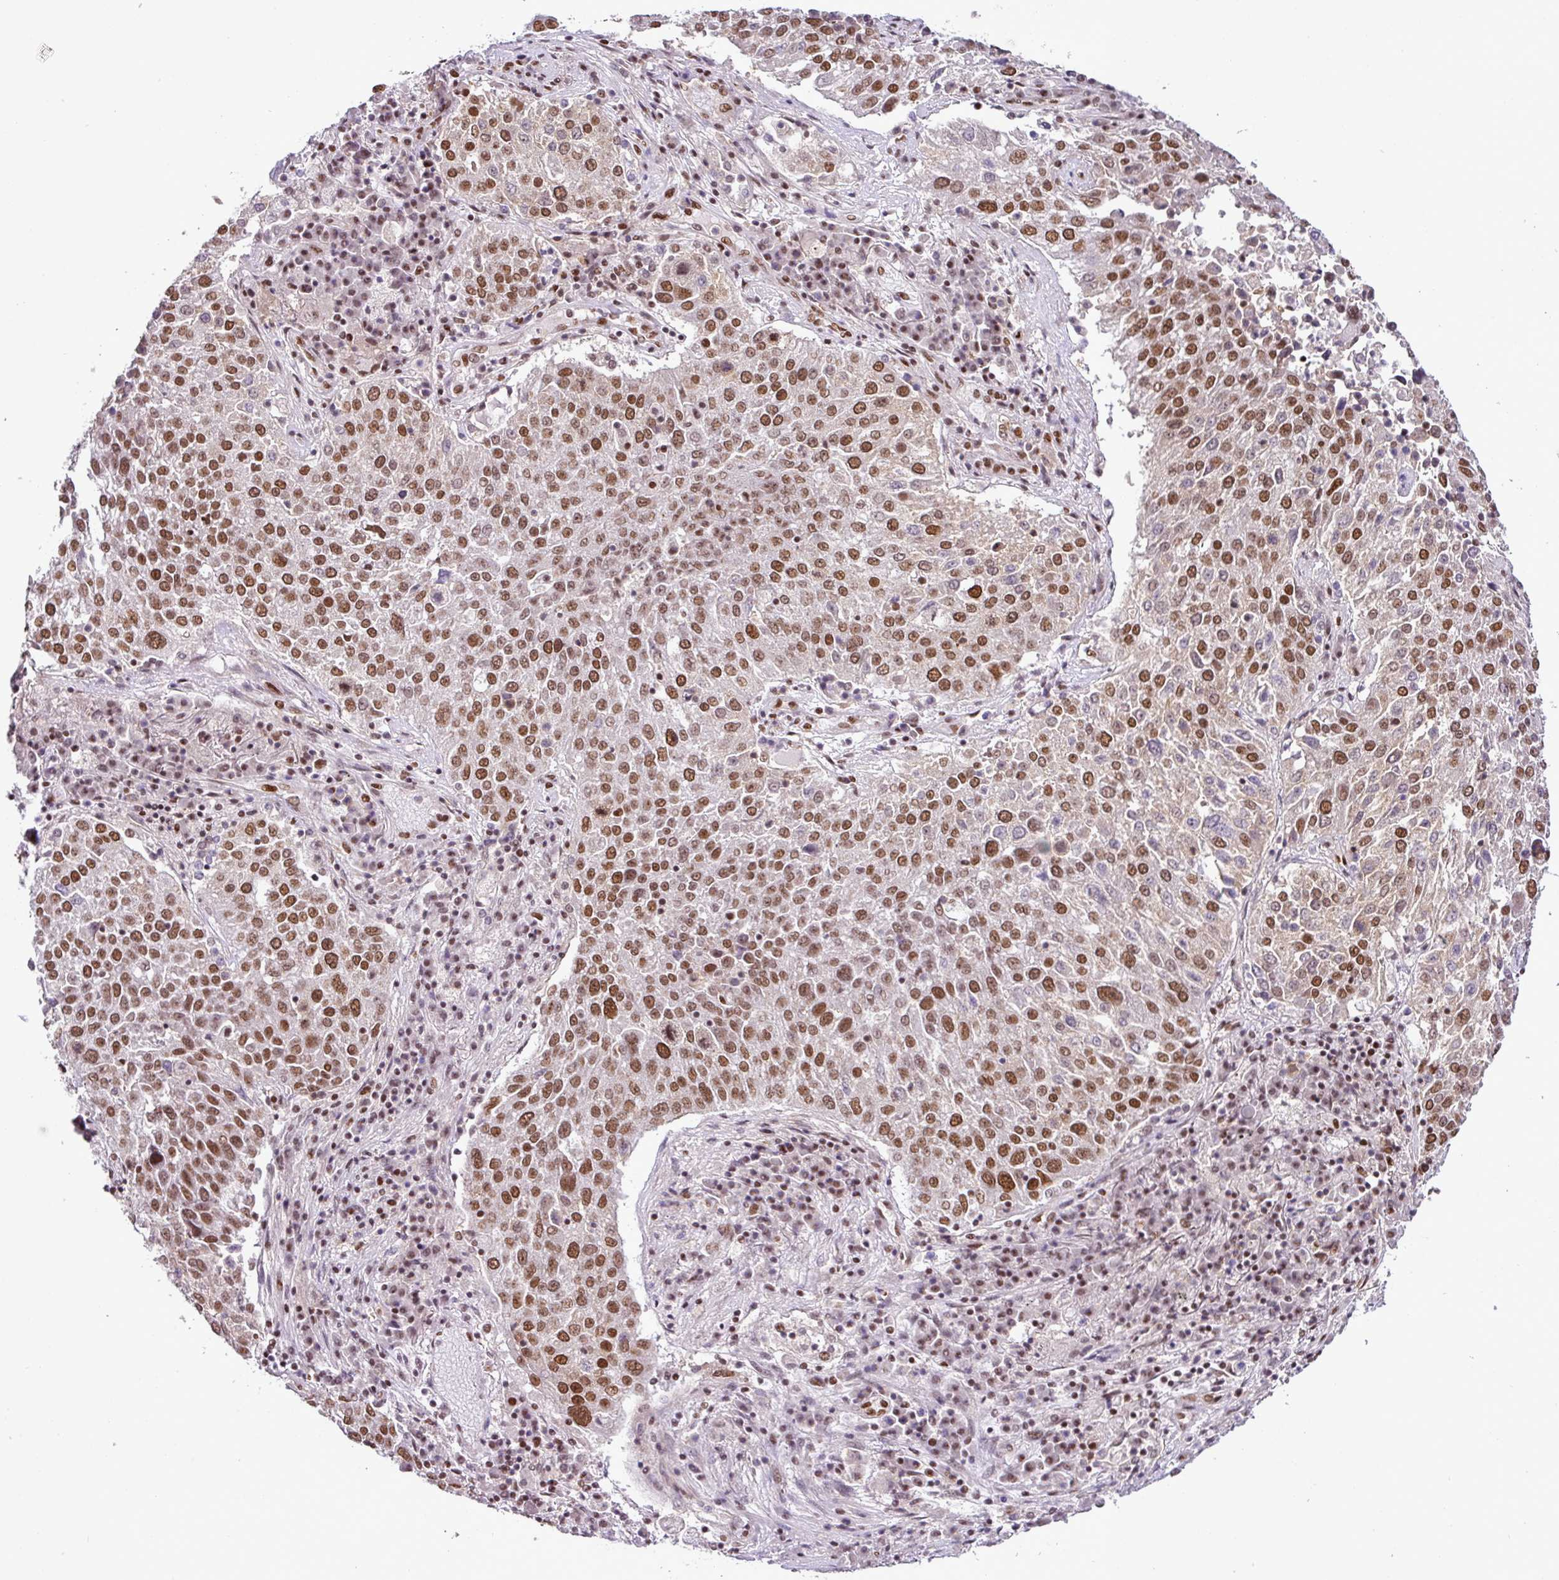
{"staining": {"intensity": "moderate", "quantity": ">75%", "location": "nuclear"}, "tissue": "lung cancer", "cell_type": "Tumor cells", "image_type": "cancer", "snomed": [{"axis": "morphology", "description": "Squamous cell carcinoma, NOS"}, {"axis": "topography", "description": "Lung"}], "caption": "The photomicrograph displays immunohistochemical staining of lung cancer. There is moderate nuclear expression is appreciated in approximately >75% of tumor cells.", "gene": "PGAP4", "patient": {"sex": "male", "age": 65}}